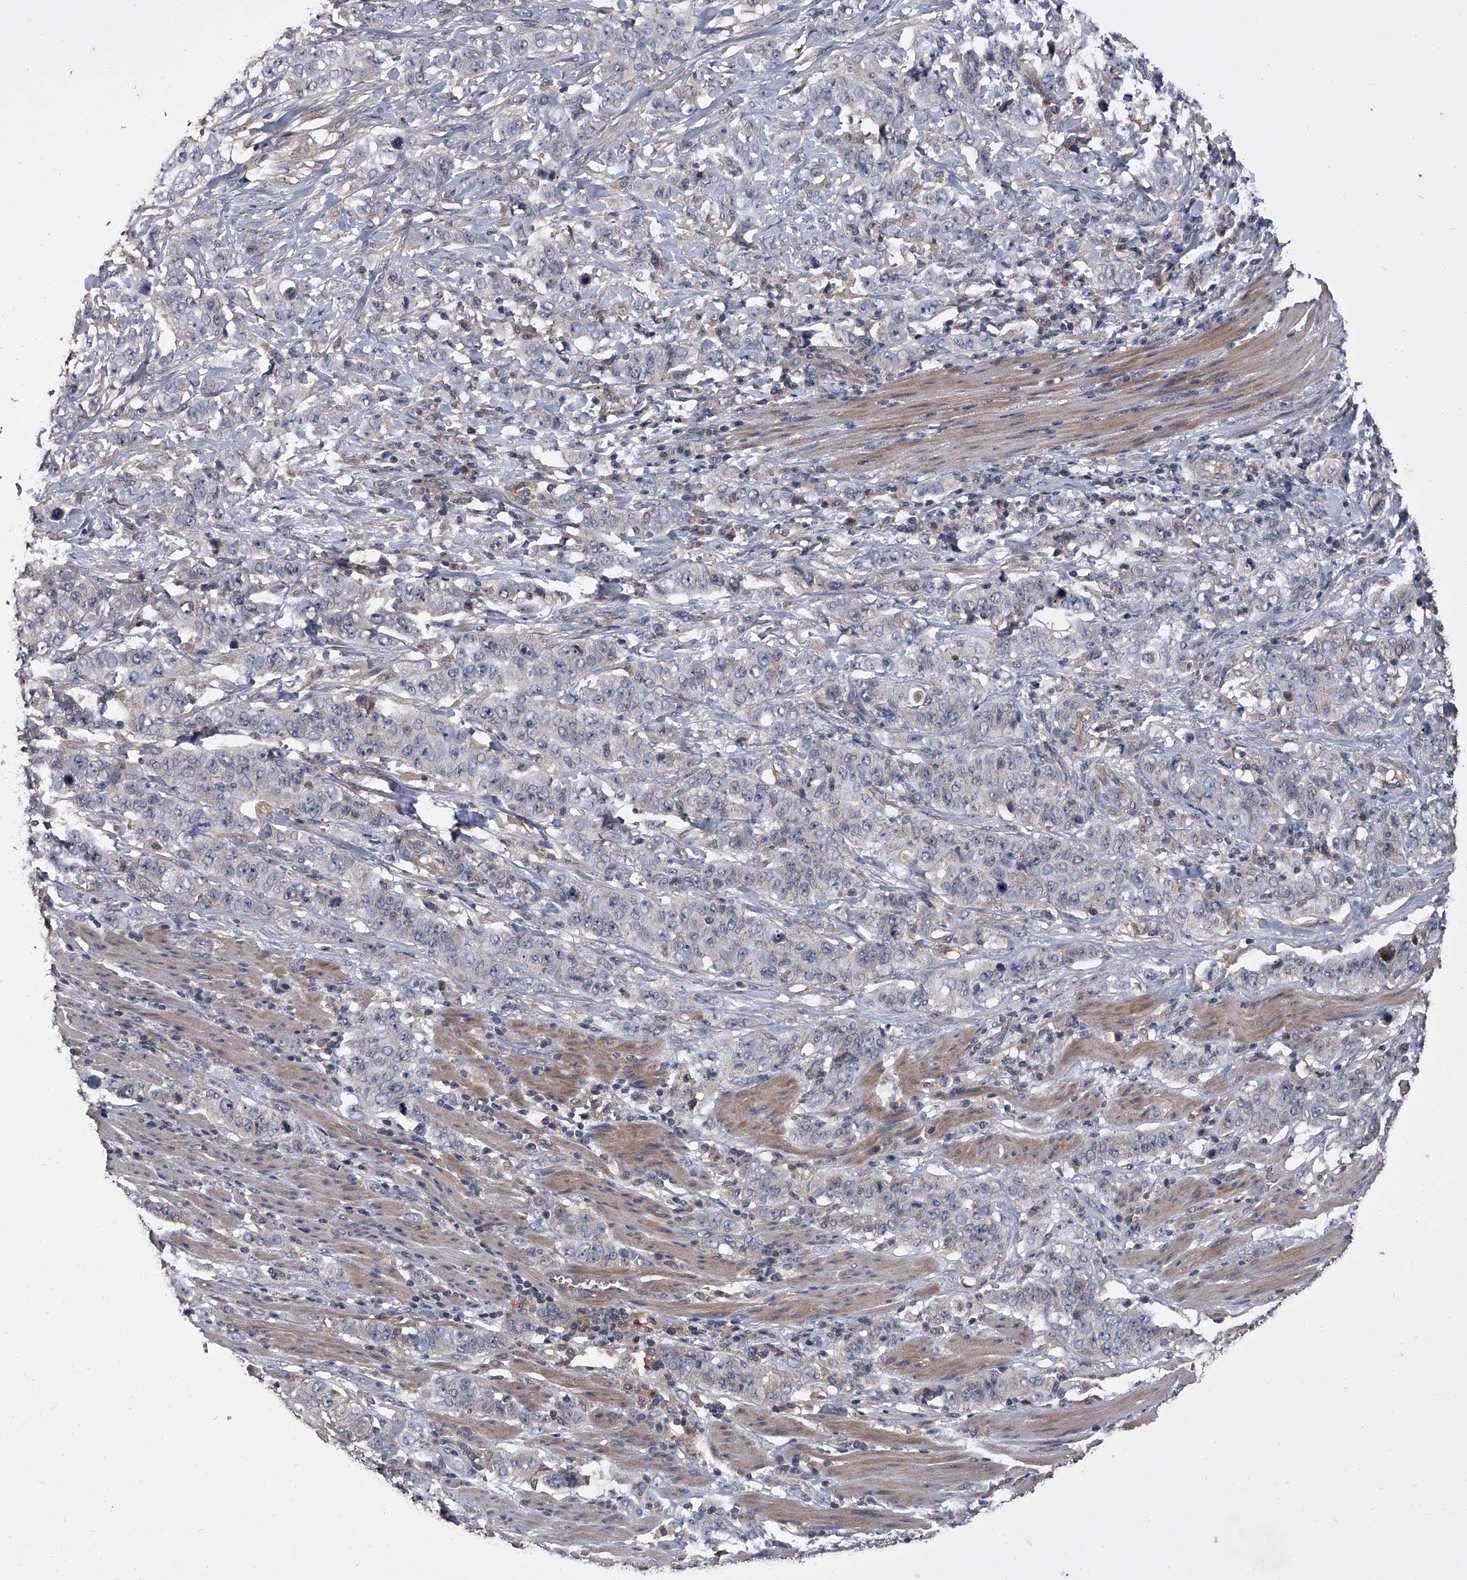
{"staining": {"intensity": "negative", "quantity": "none", "location": "none"}, "tissue": "stomach cancer", "cell_type": "Tumor cells", "image_type": "cancer", "snomed": [{"axis": "morphology", "description": "Adenocarcinoma, NOS"}, {"axis": "topography", "description": "Stomach"}], "caption": "A histopathology image of stomach adenocarcinoma stained for a protein shows no brown staining in tumor cells. Brightfield microscopy of IHC stained with DAB (3,3'-diaminobenzidine) (brown) and hematoxylin (blue), captured at high magnification.", "gene": "STK36", "patient": {"sex": "male", "age": 48}}